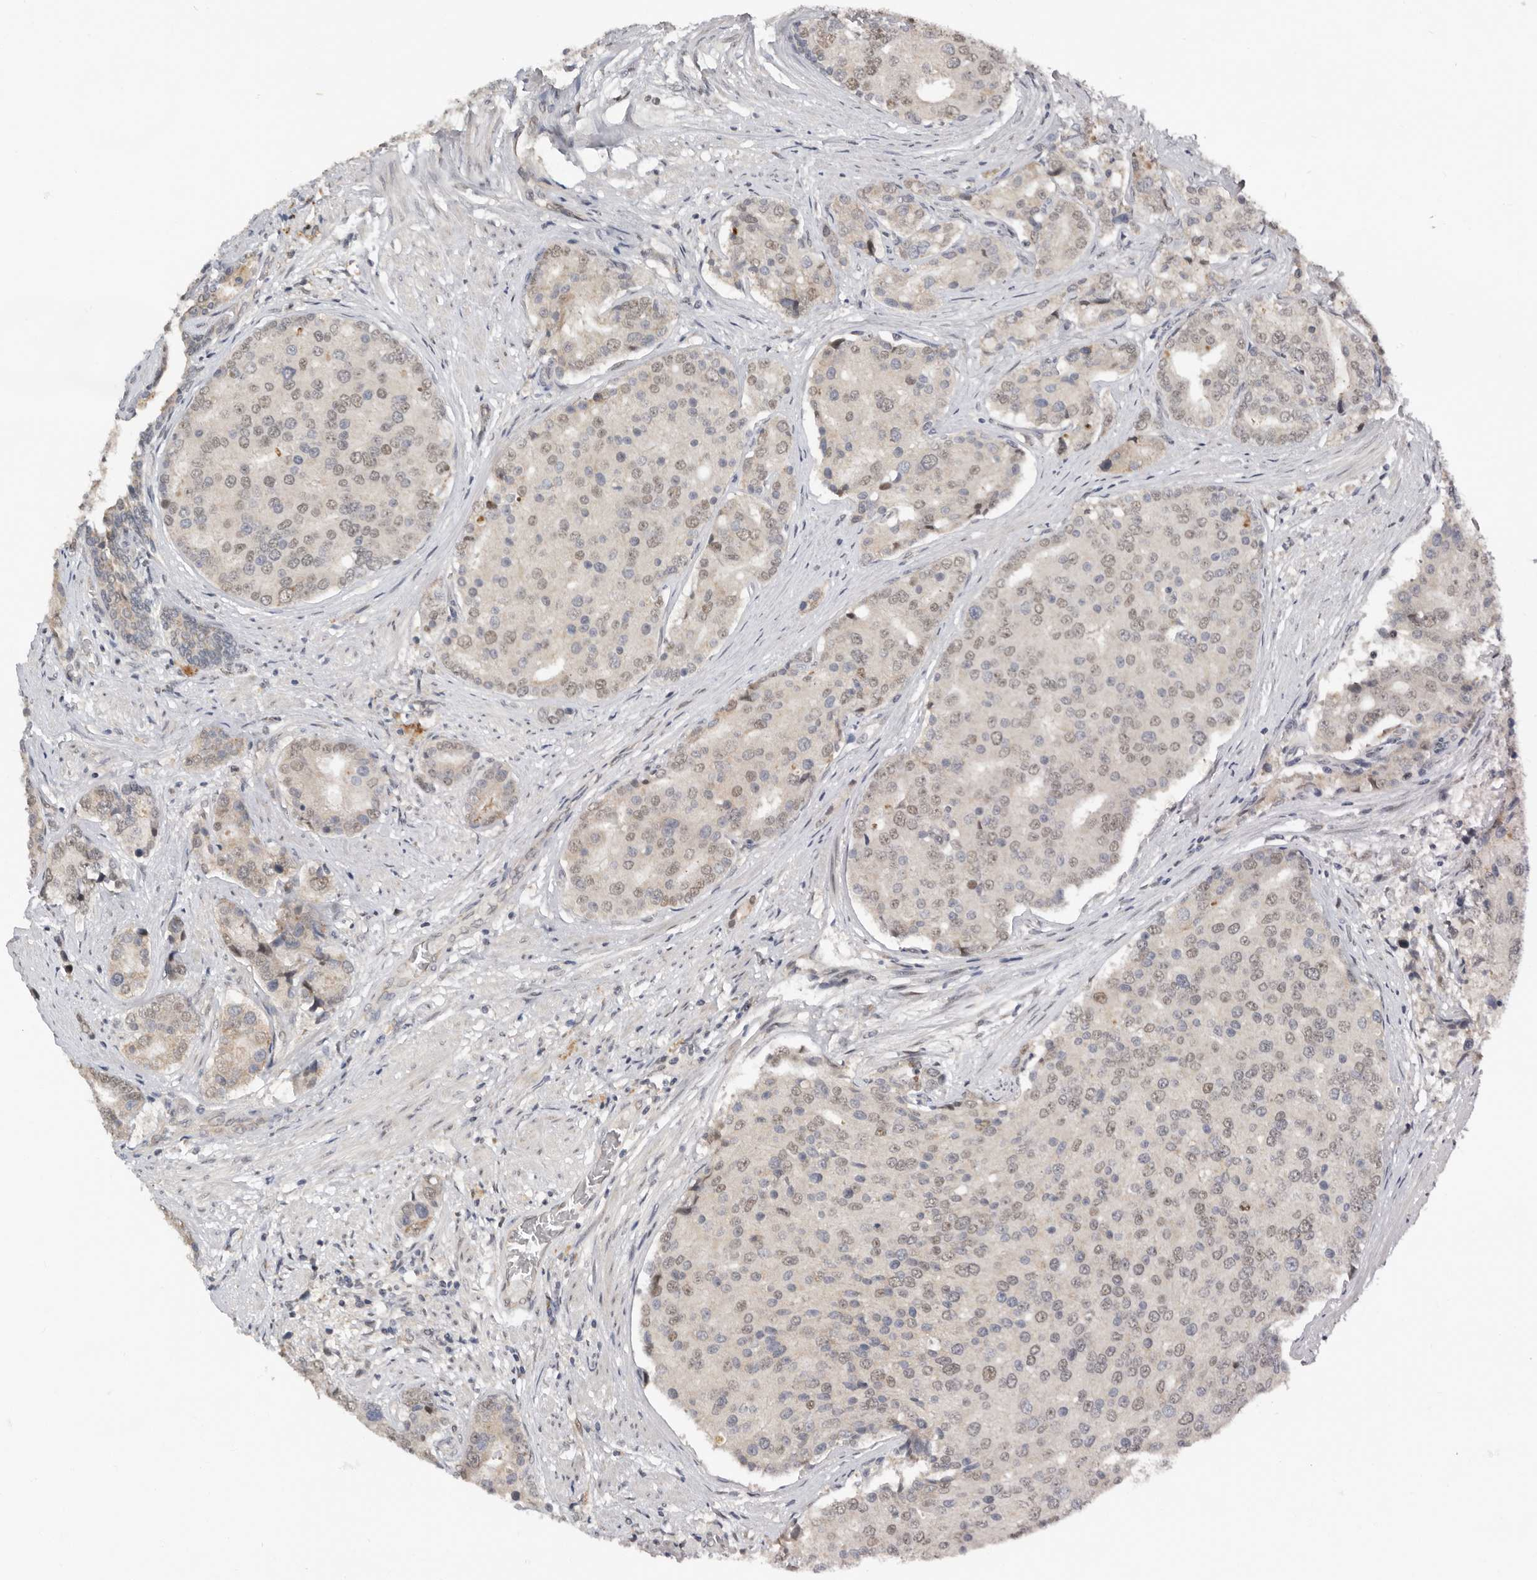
{"staining": {"intensity": "weak", "quantity": "25%-75%", "location": "nuclear"}, "tissue": "prostate cancer", "cell_type": "Tumor cells", "image_type": "cancer", "snomed": [{"axis": "morphology", "description": "Adenocarcinoma, High grade"}, {"axis": "topography", "description": "Prostate"}], "caption": "An immunohistochemistry image of neoplastic tissue is shown. Protein staining in brown highlights weak nuclear positivity in prostate high-grade adenocarcinoma within tumor cells. The staining was performed using DAB (3,3'-diaminobenzidine) to visualize the protein expression in brown, while the nuclei were stained in blue with hematoxylin (Magnification: 20x).", "gene": "BRCA2", "patient": {"sex": "male", "age": 50}}